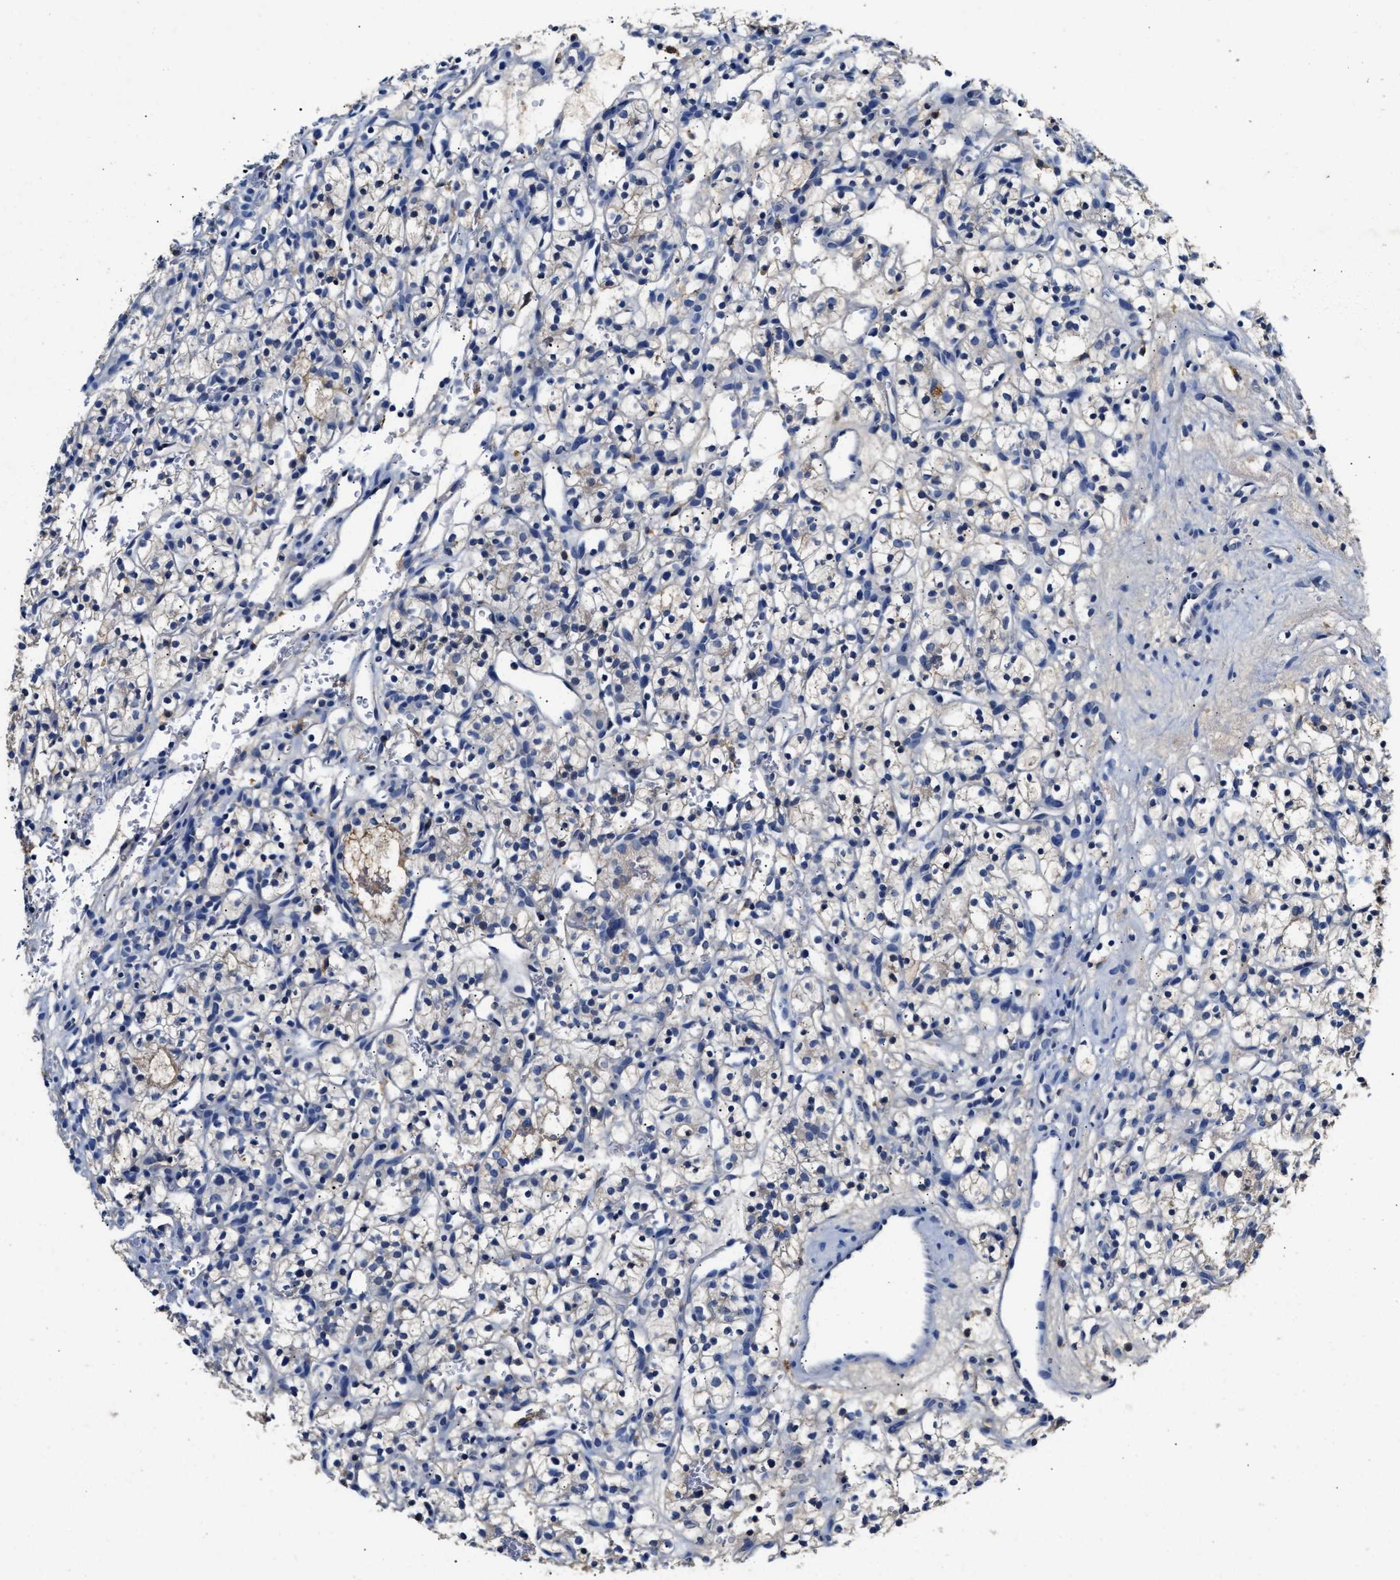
{"staining": {"intensity": "negative", "quantity": "none", "location": "none"}, "tissue": "renal cancer", "cell_type": "Tumor cells", "image_type": "cancer", "snomed": [{"axis": "morphology", "description": "Adenocarcinoma, NOS"}, {"axis": "topography", "description": "Kidney"}], "caption": "An immunohistochemistry (IHC) micrograph of adenocarcinoma (renal) is shown. There is no staining in tumor cells of adenocarcinoma (renal).", "gene": "SLCO2B1", "patient": {"sex": "female", "age": 57}}